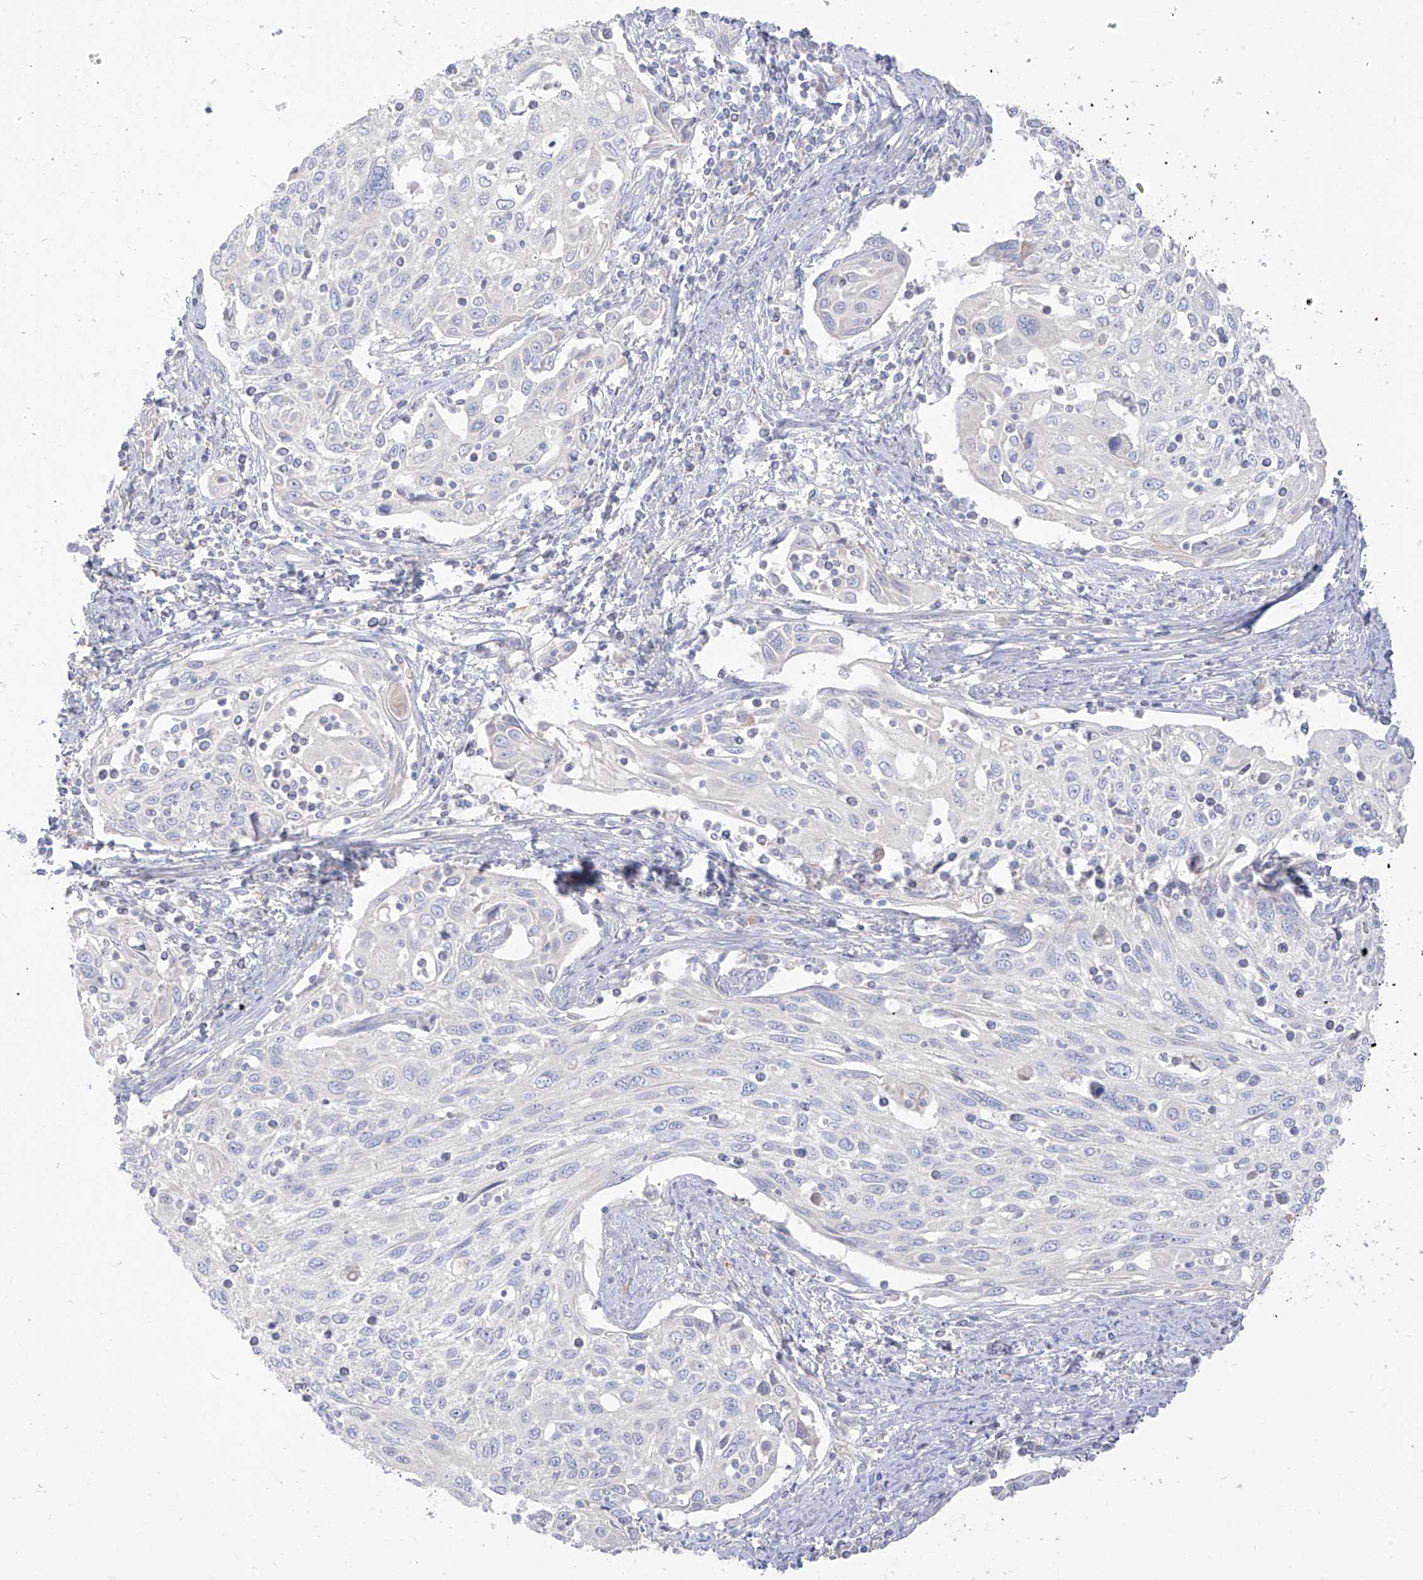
{"staining": {"intensity": "negative", "quantity": "none", "location": "none"}, "tissue": "cervical cancer", "cell_type": "Tumor cells", "image_type": "cancer", "snomed": [{"axis": "morphology", "description": "Squamous cell carcinoma, NOS"}, {"axis": "topography", "description": "Cervix"}], "caption": "DAB immunohistochemical staining of human cervical cancer demonstrates no significant staining in tumor cells.", "gene": "ARHGEF40", "patient": {"sex": "female", "age": 70}}